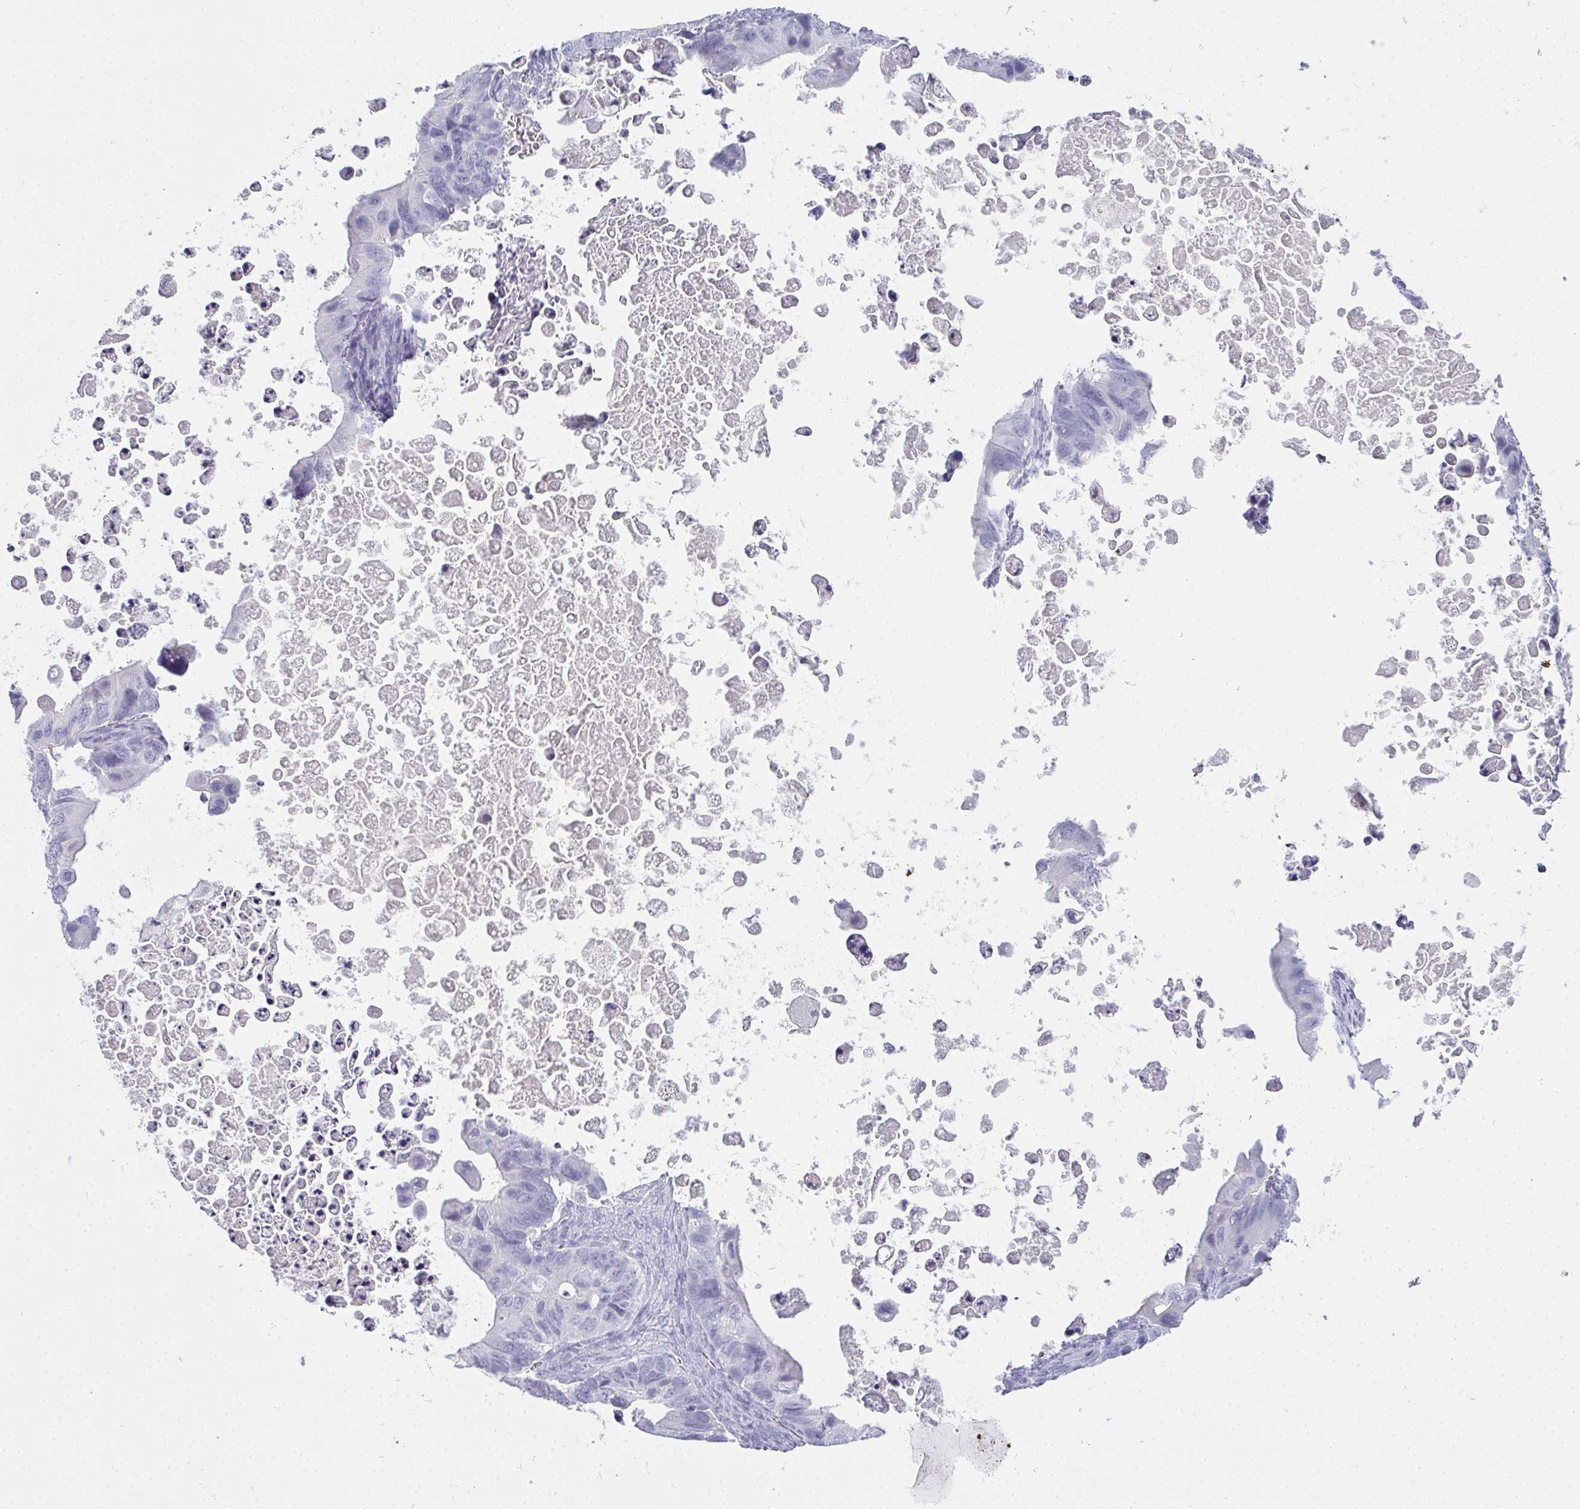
{"staining": {"intensity": "negative", "quantity": "none", "location": "none"}, "tissue": "ovarian cancer", "cell_type": "Tumor cells", "image_type": "cancer", "snomed": [{"axis": "morphology", "description": "Cystadenocarcinoma, mucinous, NOS"}, {"axis": "topography", "description": "Ovary"}], "caption": "There is no significant expression in tumor cells of mucinous cystadenocarcinoma (ovarian). The staining was performed using DAB to visualize the protein expression in brown, while the nuclei were stained in blue with hematoxylin (Magnification: 20x).", "gene": "SLC36A2", "patient": {"sex": "female", "age": 64}}